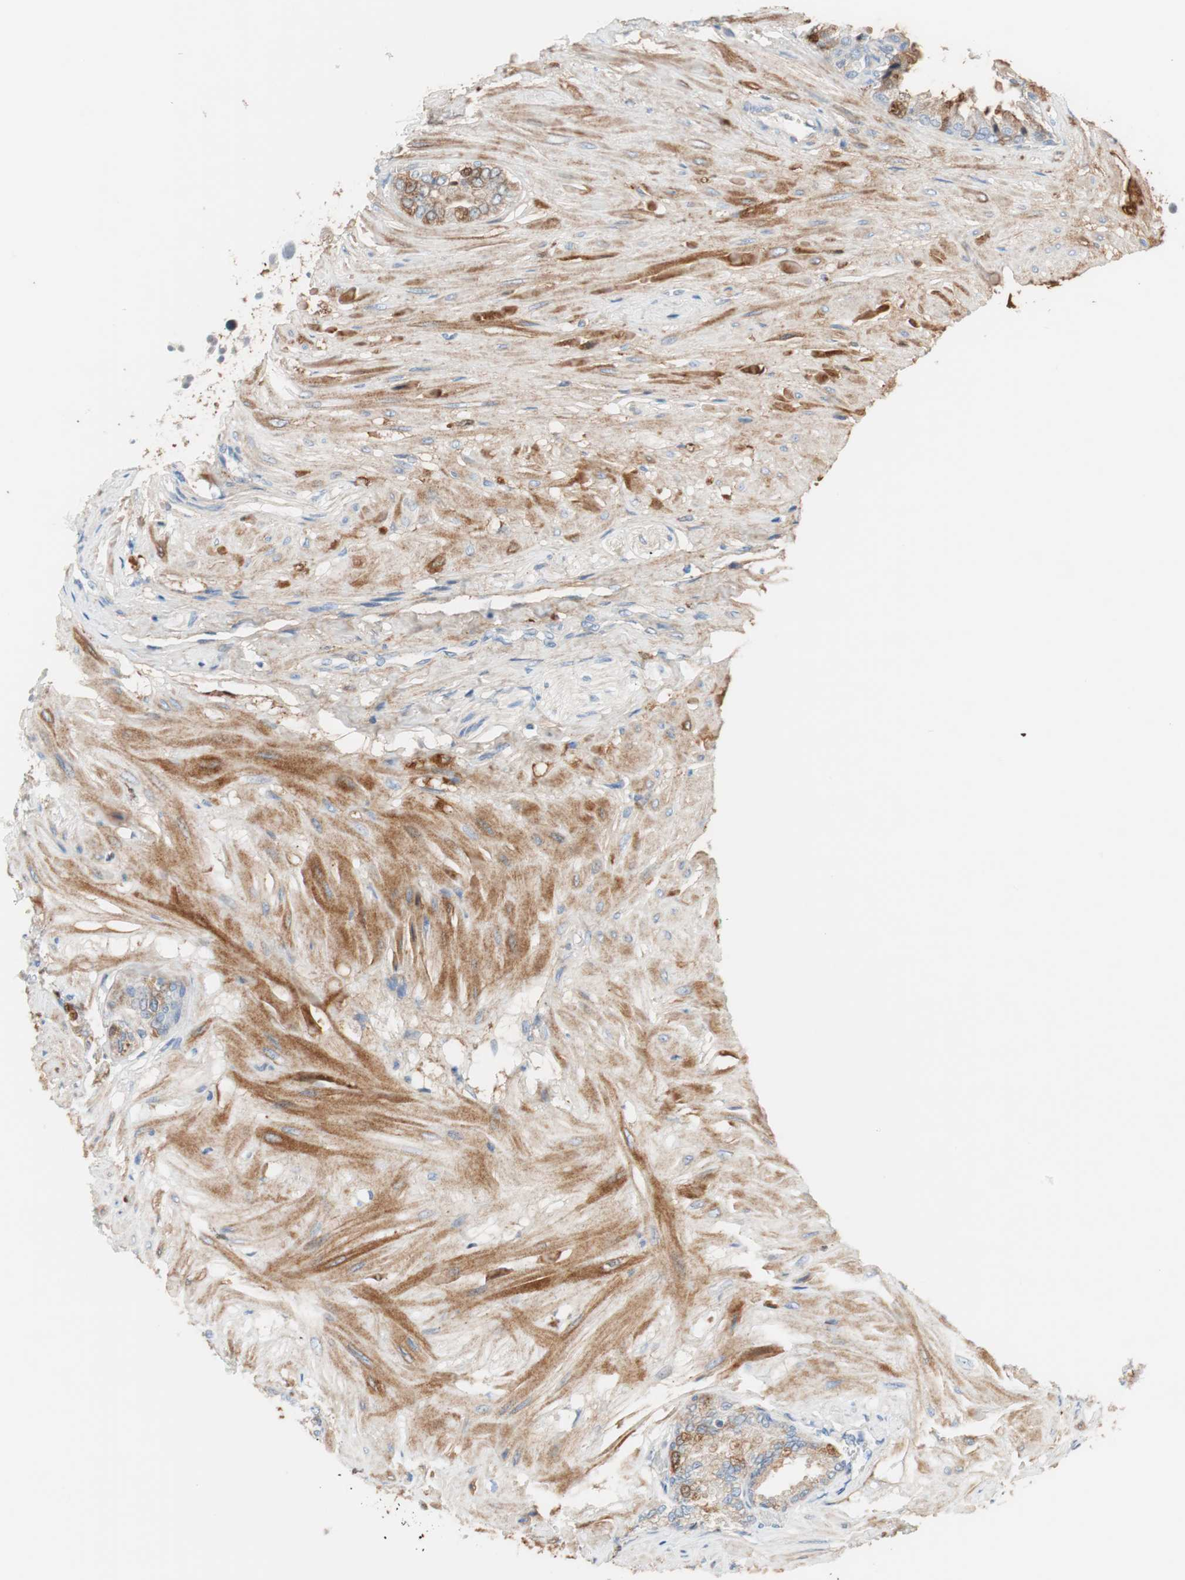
{"staining": {"intensity": "negative", "quantity": "none", "location": "none"}, "tissue": "seminal vesicle", "cell_type": "Glandular cells", "image_type": "normal", "snomed": [{"axis": "morphology", "description": "Normal tissue, NOS"}, {"axis": "topography", "description": "Seminal veicle"}], "caption": "High power microscopy photomicrograph of an immunohistochemistry (IHC) histopathology image of benign seminal vesicle, revealing no significant staining in glandular cells. The staining is performed using DAB (3,3'-diaminobenzidine) brown chromogen with nuclei counter-stained in using hematoxylin.", "gene": "RBP4", "patient": {"sex": "male", "age": 46}}